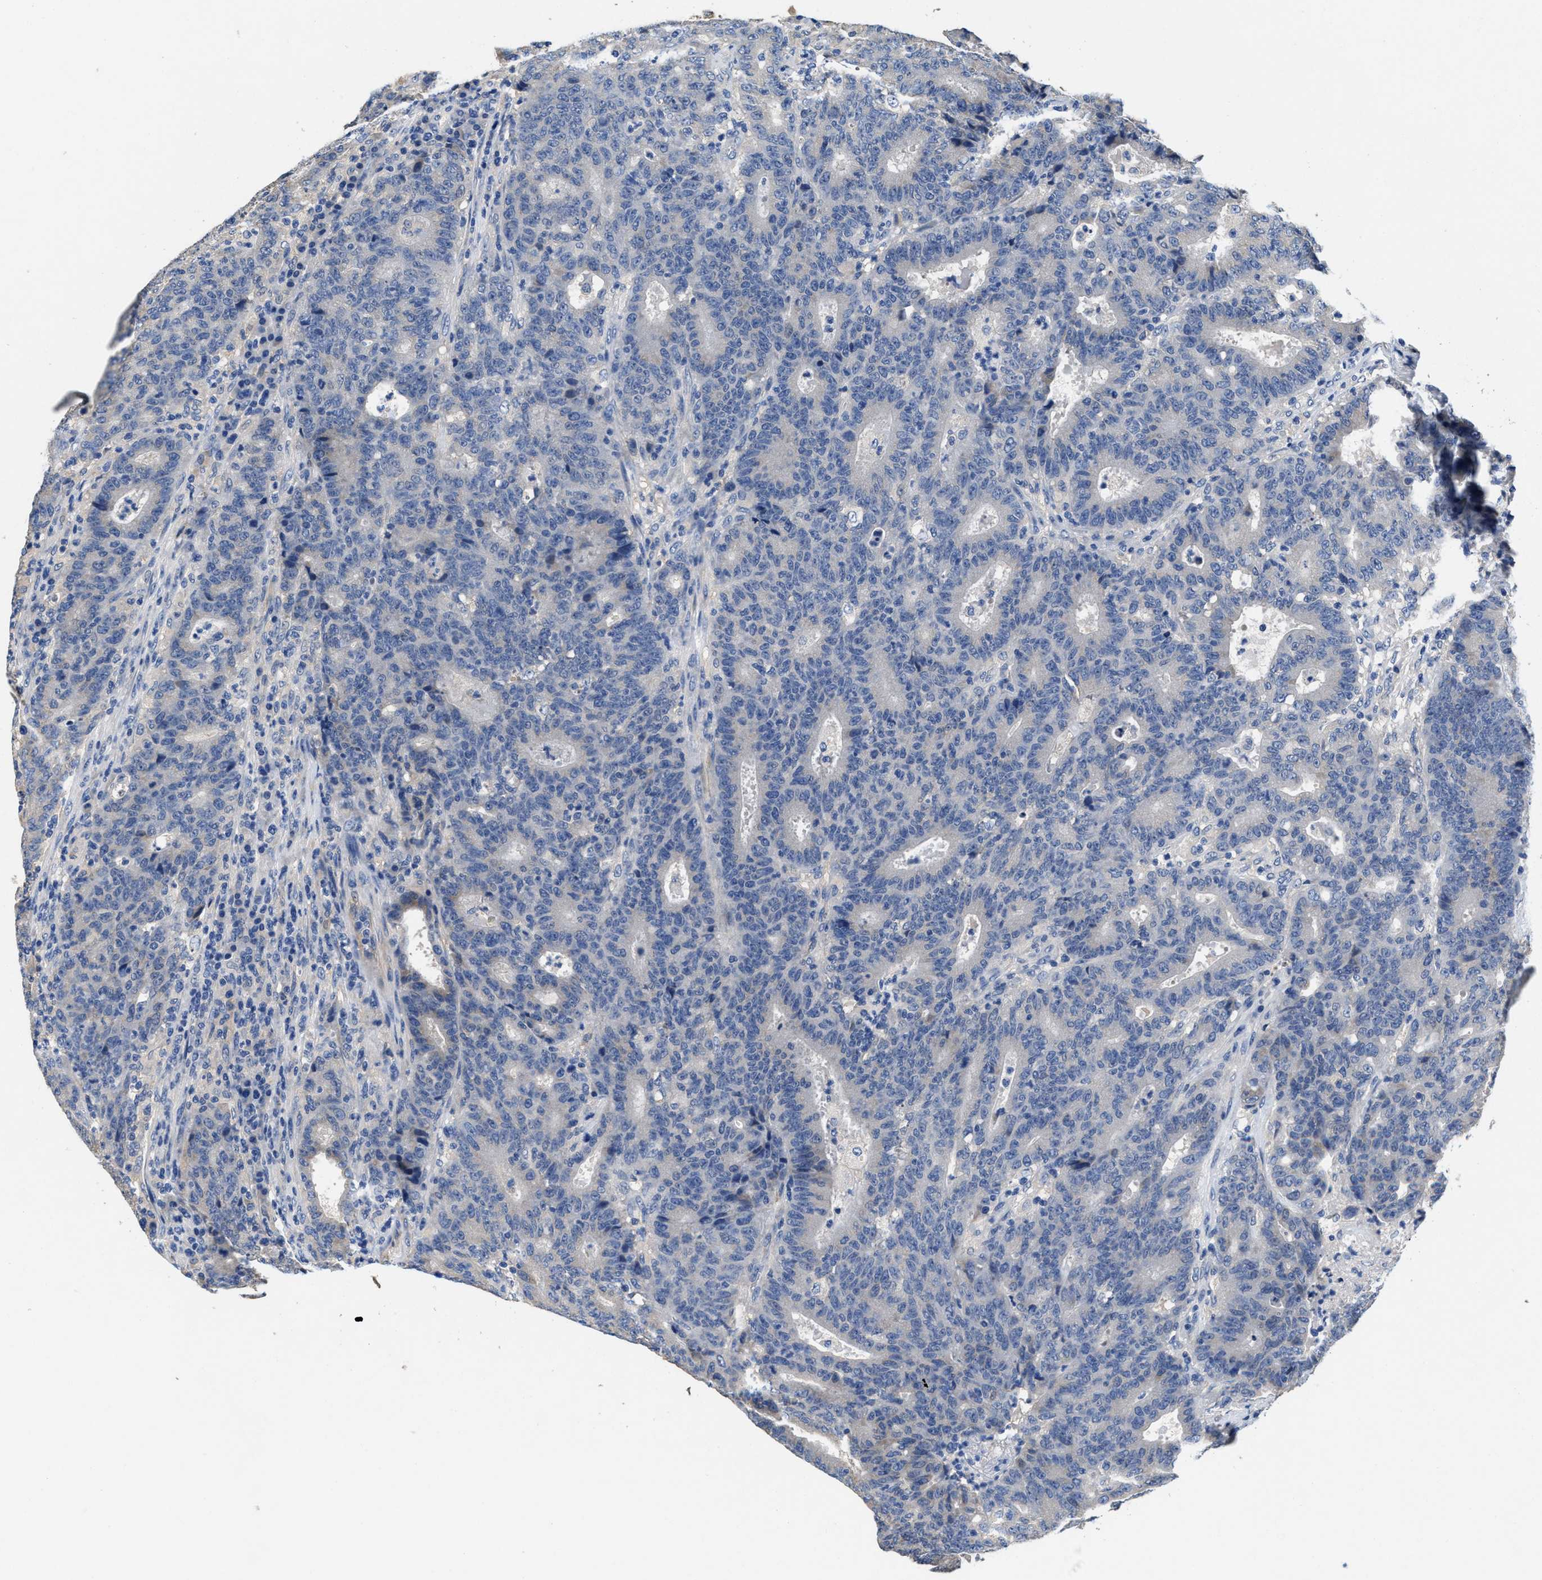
{"staining": {"intensity": "negative", "quantity": "none", "location": "none"}, "tissue": "colorectal cancer", "cell_type": "Tumor cells", "image_type": "cancer", "snomed": [{"axis": "morphology", "description": "Adenocarcinoma, NOS"}, {"axis": "topography", "description": "Colon"}], "caption": "Immunohistochemical staining of colorectal adenocarcinoma reveals no significant positivity in tumor cells.", "gene": "PEG10", "patient": {"sex": "female", "age": 75}}